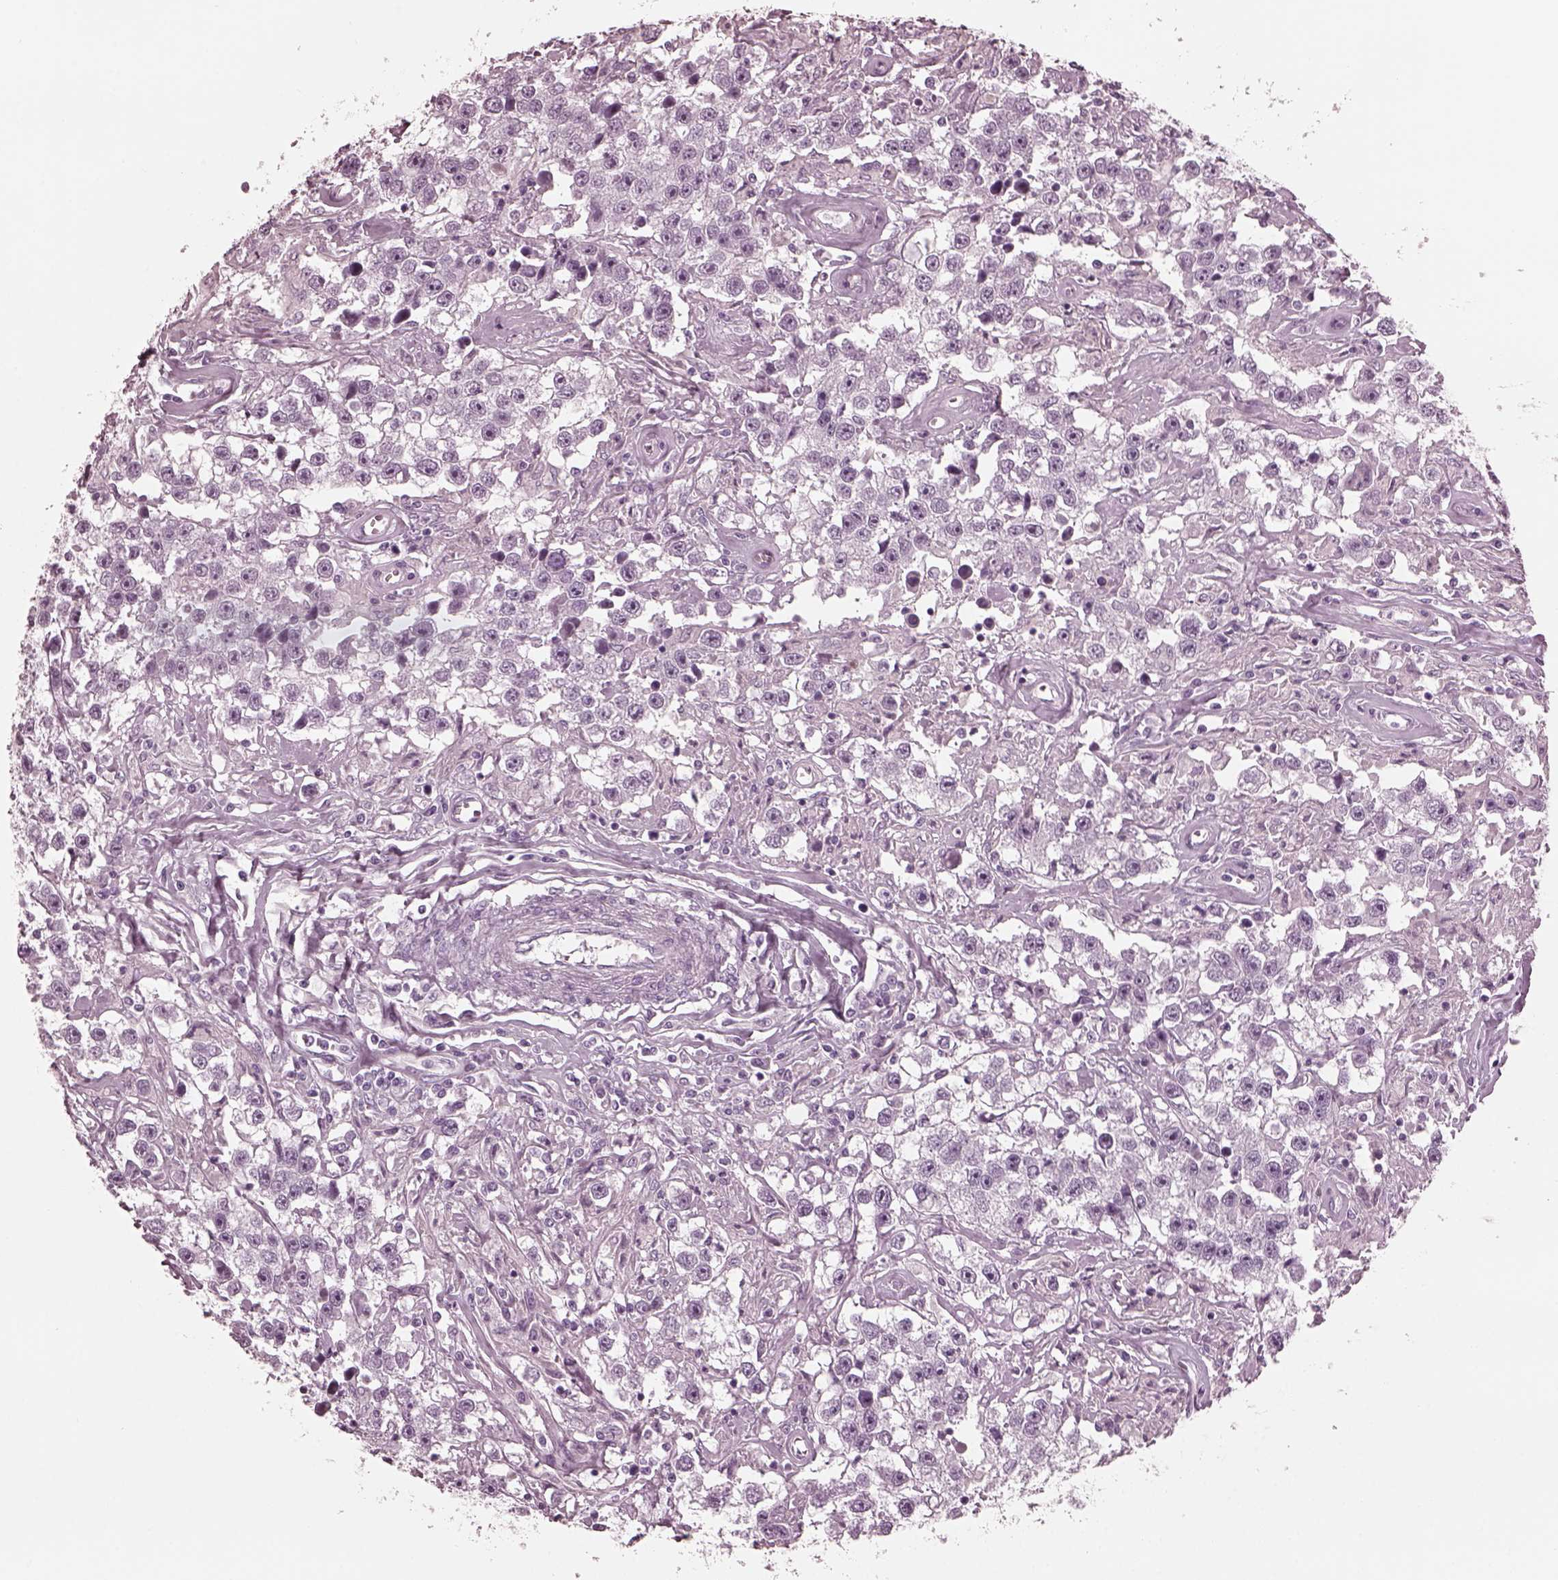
{"staining": {"intensity": "negative", "quantity": "none", "location": "none"}, "tissue": "testis cancer", "cell_type": "Tumor cells", "image_type": "cancer", "snomed": [{"axis": "morphology", "description": "Seminoma, NOS"}, {"axis": "topography", "description": "Testis"}], "caption": "Tumor cells show no significant protein positivity in seminoma (testis). (Immunohistochemistry (ihc), brightfield microscopy, high magnification).", "gene": "GRM6", "patient": {"sex": "male", "age": 43}}